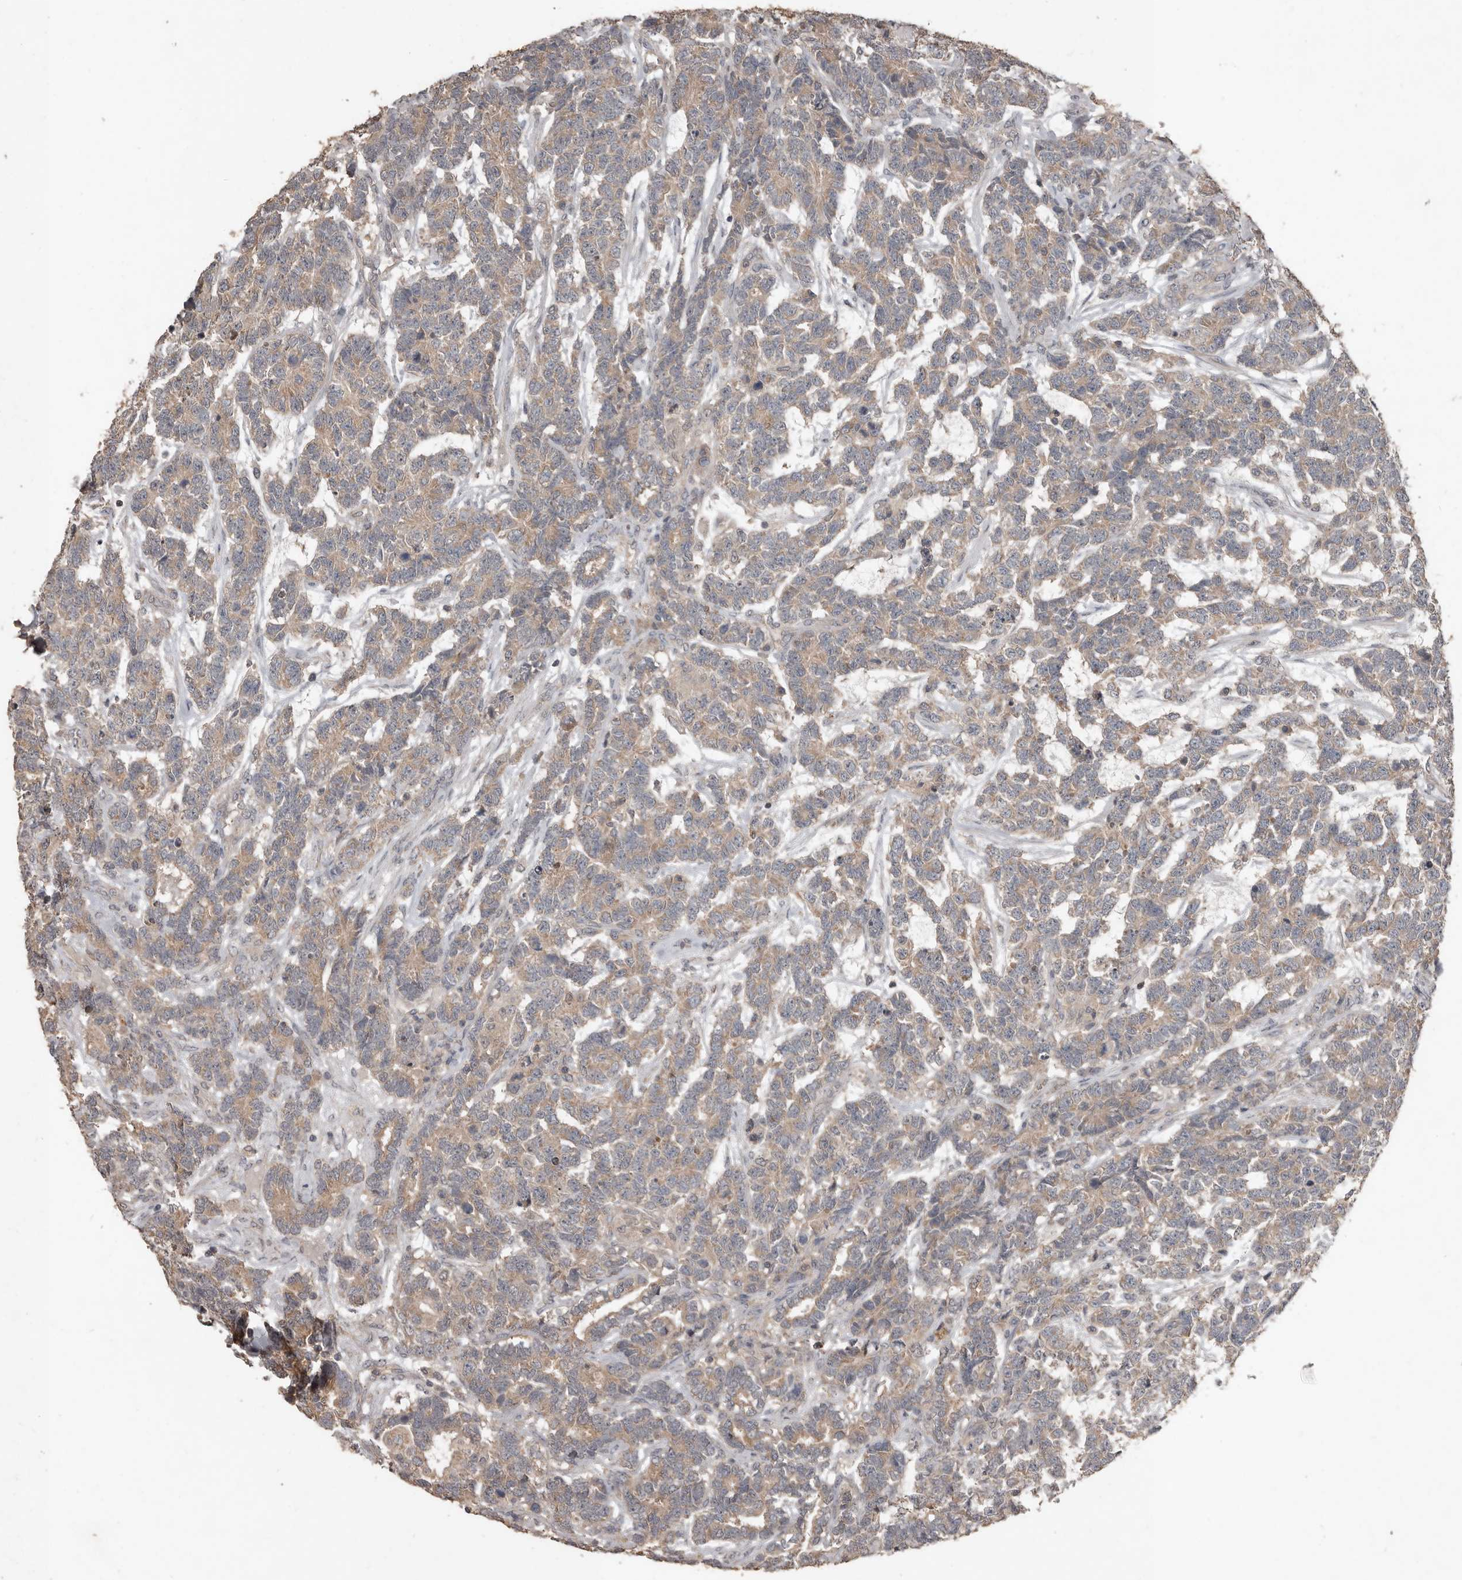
{"staining": {"intensity": "moderate", "quantity": ">75%", "location": "cytoplasmic/membranous"}, "tissue": "testis cancer", "cell_type": "Tumor cells", "image_type": "cancer", "snomed": [{"axis": "morphology", "description": "Carcinoma, Embryonal, NOS"}, {"axis": "topography", "description": "Testis"}], "caption": "IHC (DAB (3,3'-diaminobenzidine)) staining of testis embryonal carcinoma displays moderate cytoplasmic/membranous protein staining in about >75% of tumor cells. The staining was performed using DAB (3,3'-diaminobenzidine) to visualize the protein expression in brown, while the nuclei were stained in blue with hematoxylin (Magnification: 20x).", "gene": "BAMBI", "patient": {"sex": "male", "age": 26}}